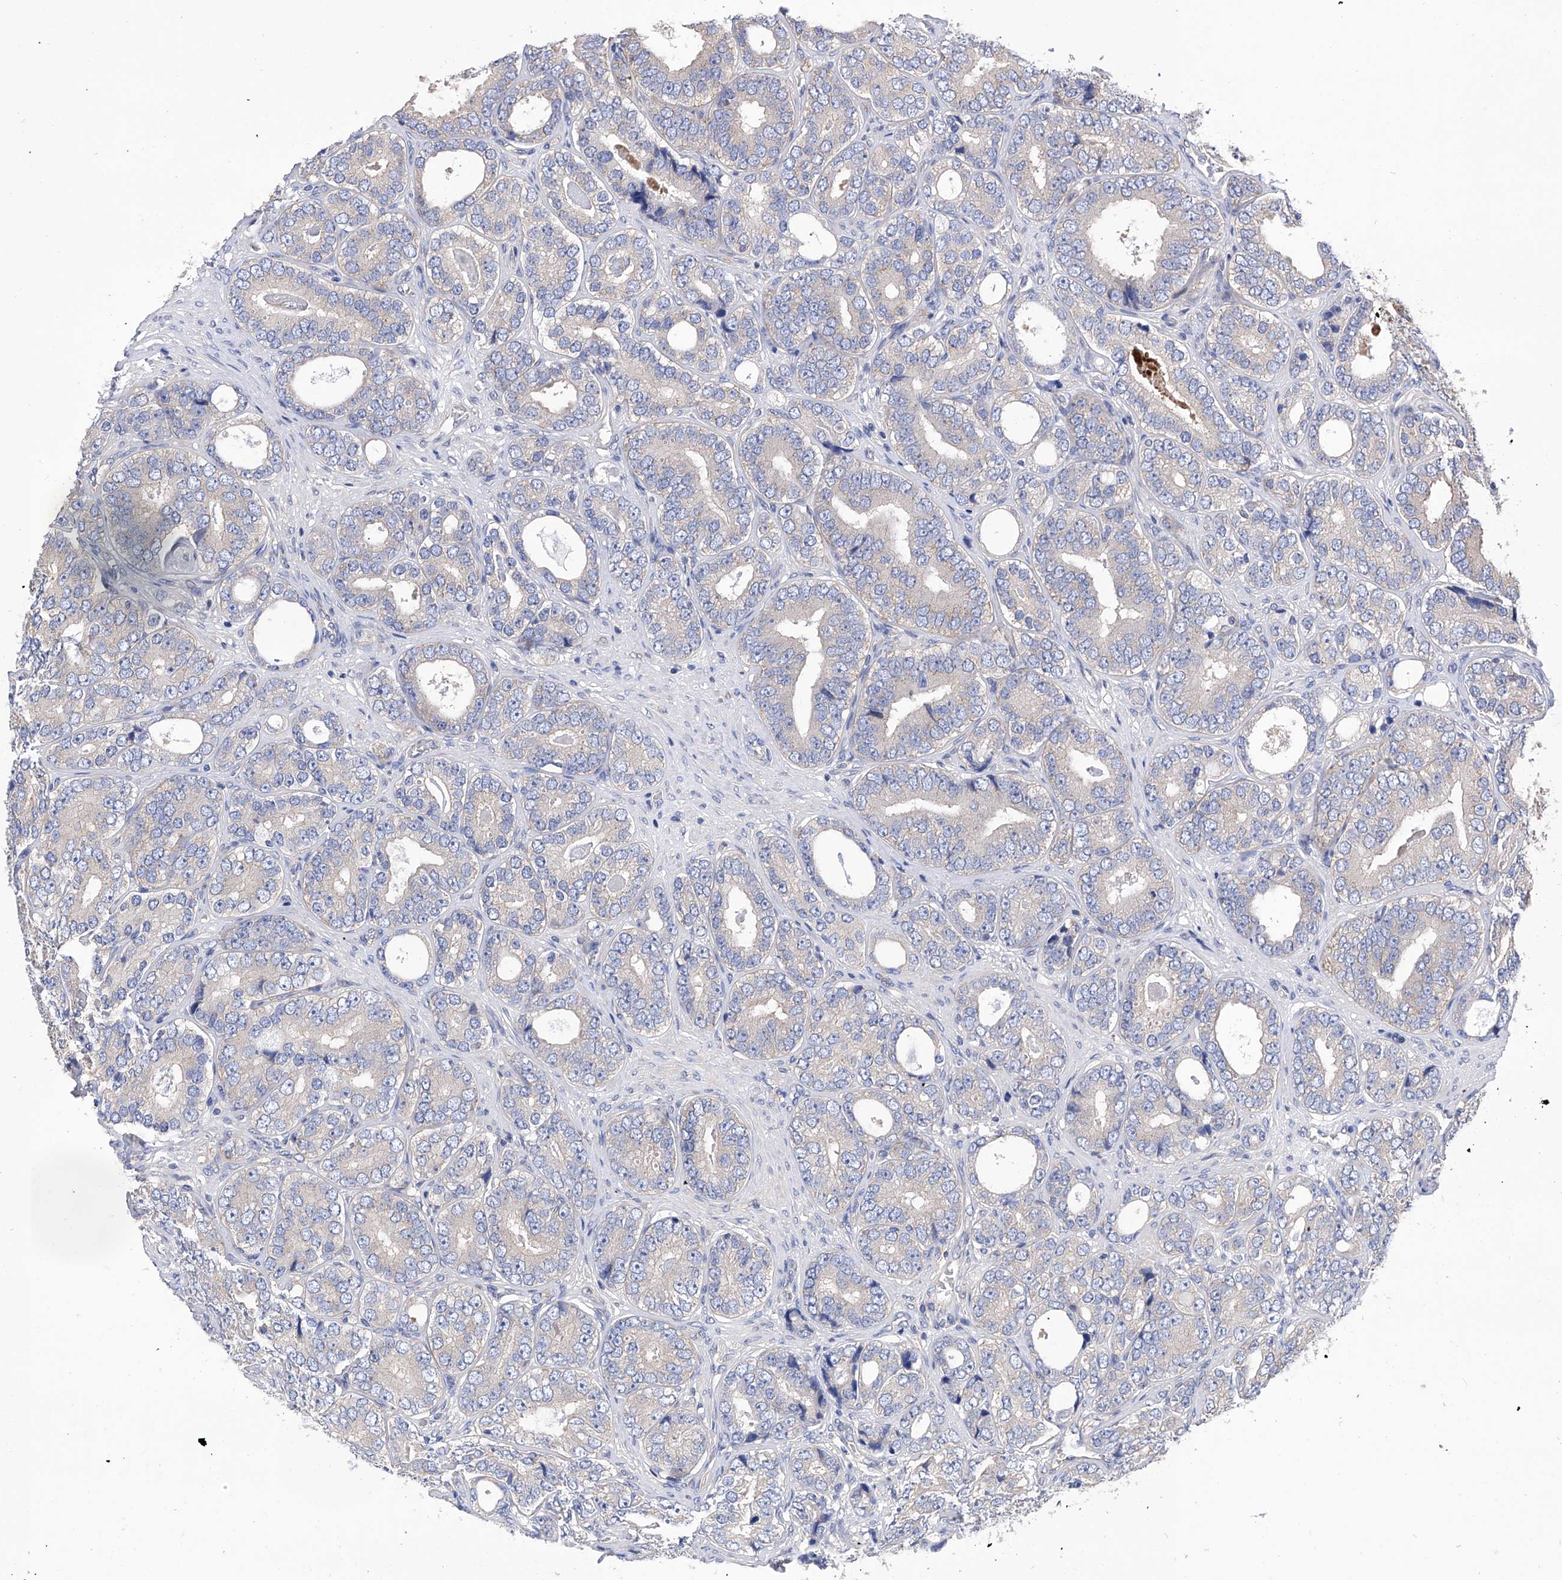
{"staining": {"intensity": "negative", "quantity": "none", "location": "none"}, "tissue": "prostate cancer", "cell_type": "Tumor cells", "image_type": "cancer", "snomed": [{"axis": "morphology", "description": "Adenocarcinoma, High grade"}, {"axis": "topography", "description": "Prostate"}], "caption": "DAB immunohistochemical staining of prostate cancer exhibits no significant staining in tumor cells.", "gene": "TJAP1", "patient": {"sex": "male", "age": 56}}